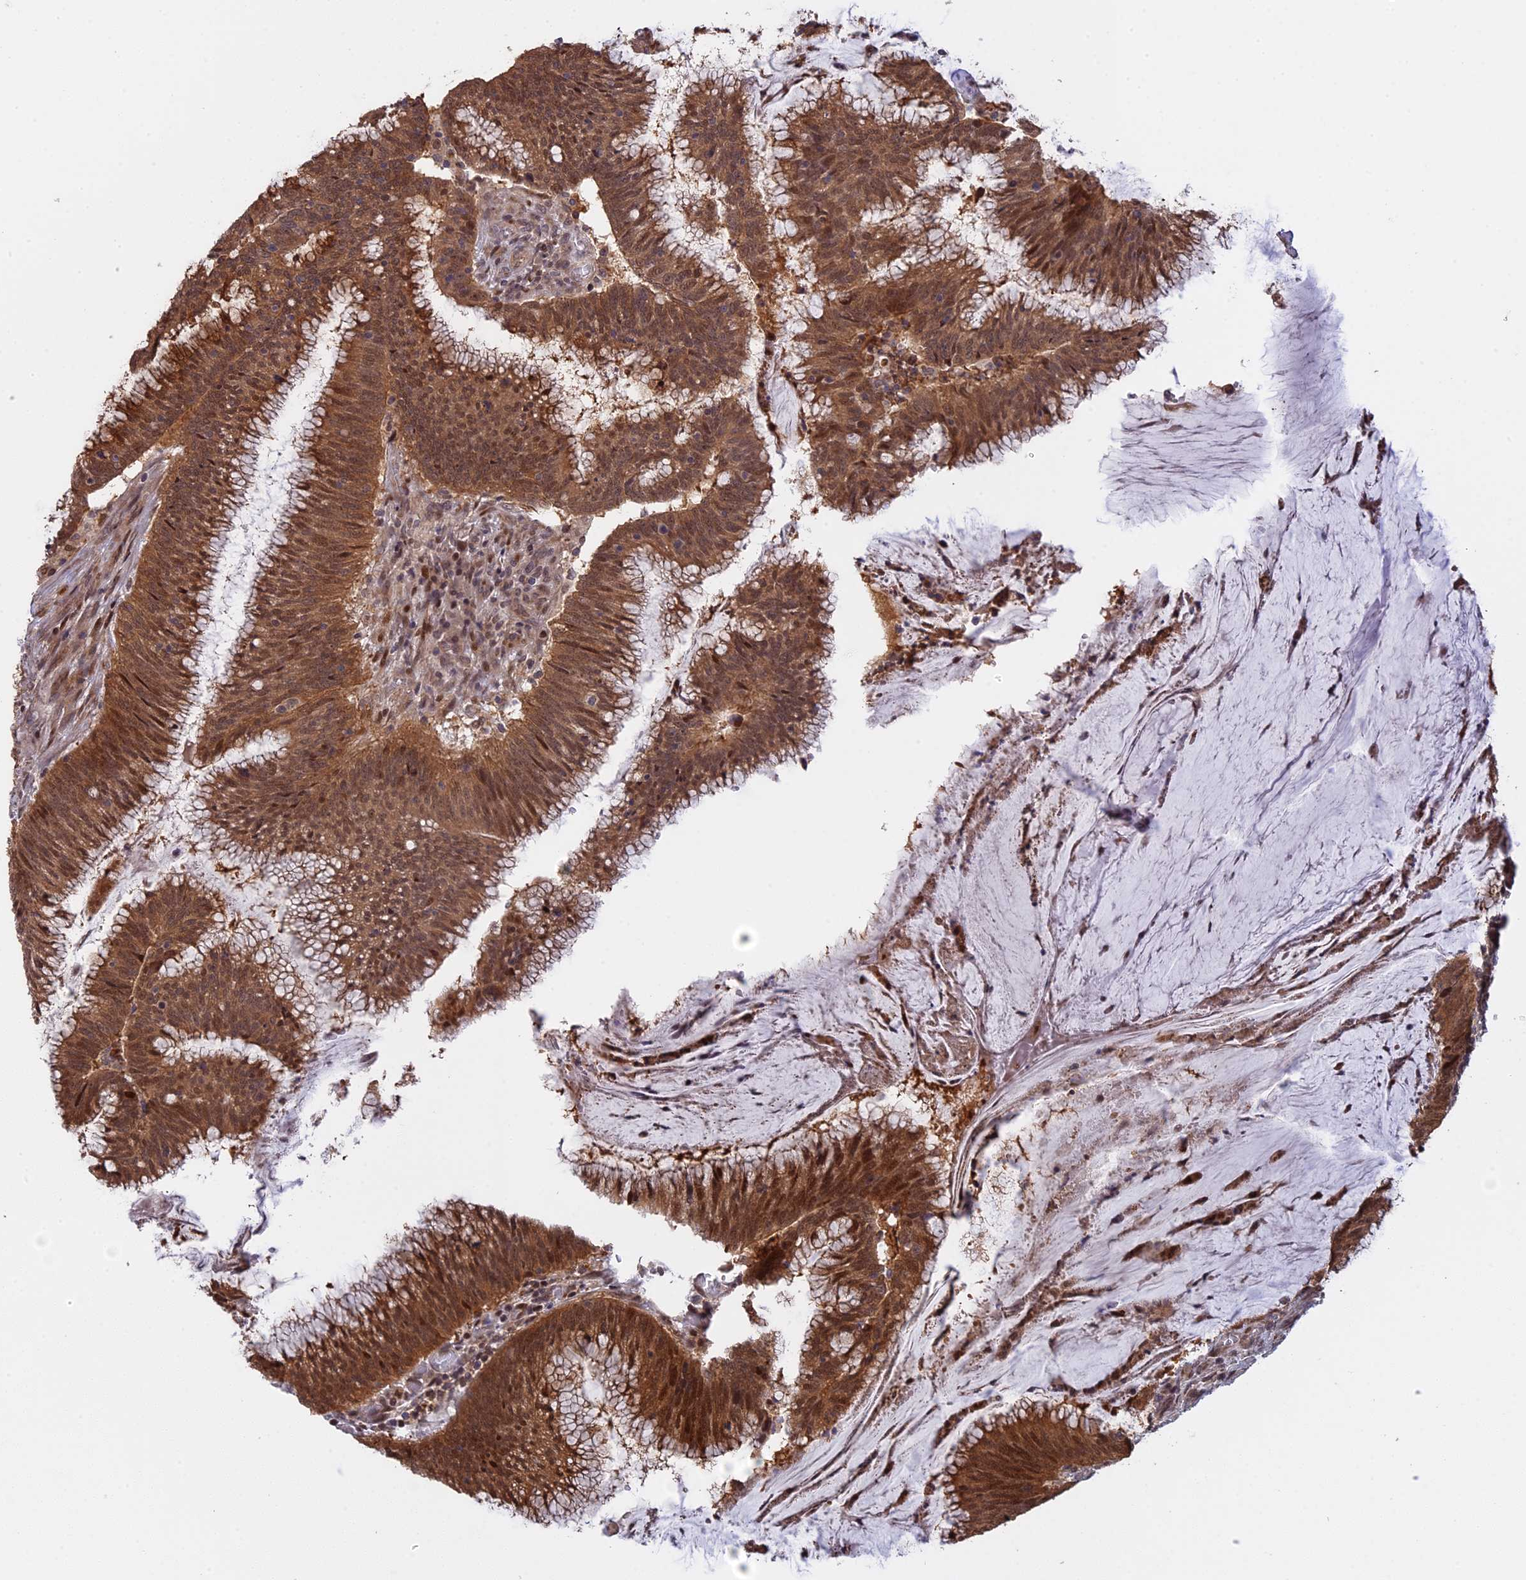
{"staining": {"intensity": "strong", "quantity": ">75%", "location": "cytoplasmic/membranous,nuclear"}, "tissue": "colorectal cancer", "cell_type": "Tumor cells", "image_type": "cancer", "snomed": [{"axis": "morphology", "description": "Adenocarcinoma, NOS"}, {"axis": "topography", "description": "Rectum"}], "caption": "Colorectal cancer (adenocarcinoma) tissue displays strong cytoplasmic/membranous and nuclear positivity in about >75% of tumor cells", "gene": "GSKIP", "patient": {"sex": "female", "age": 77}}